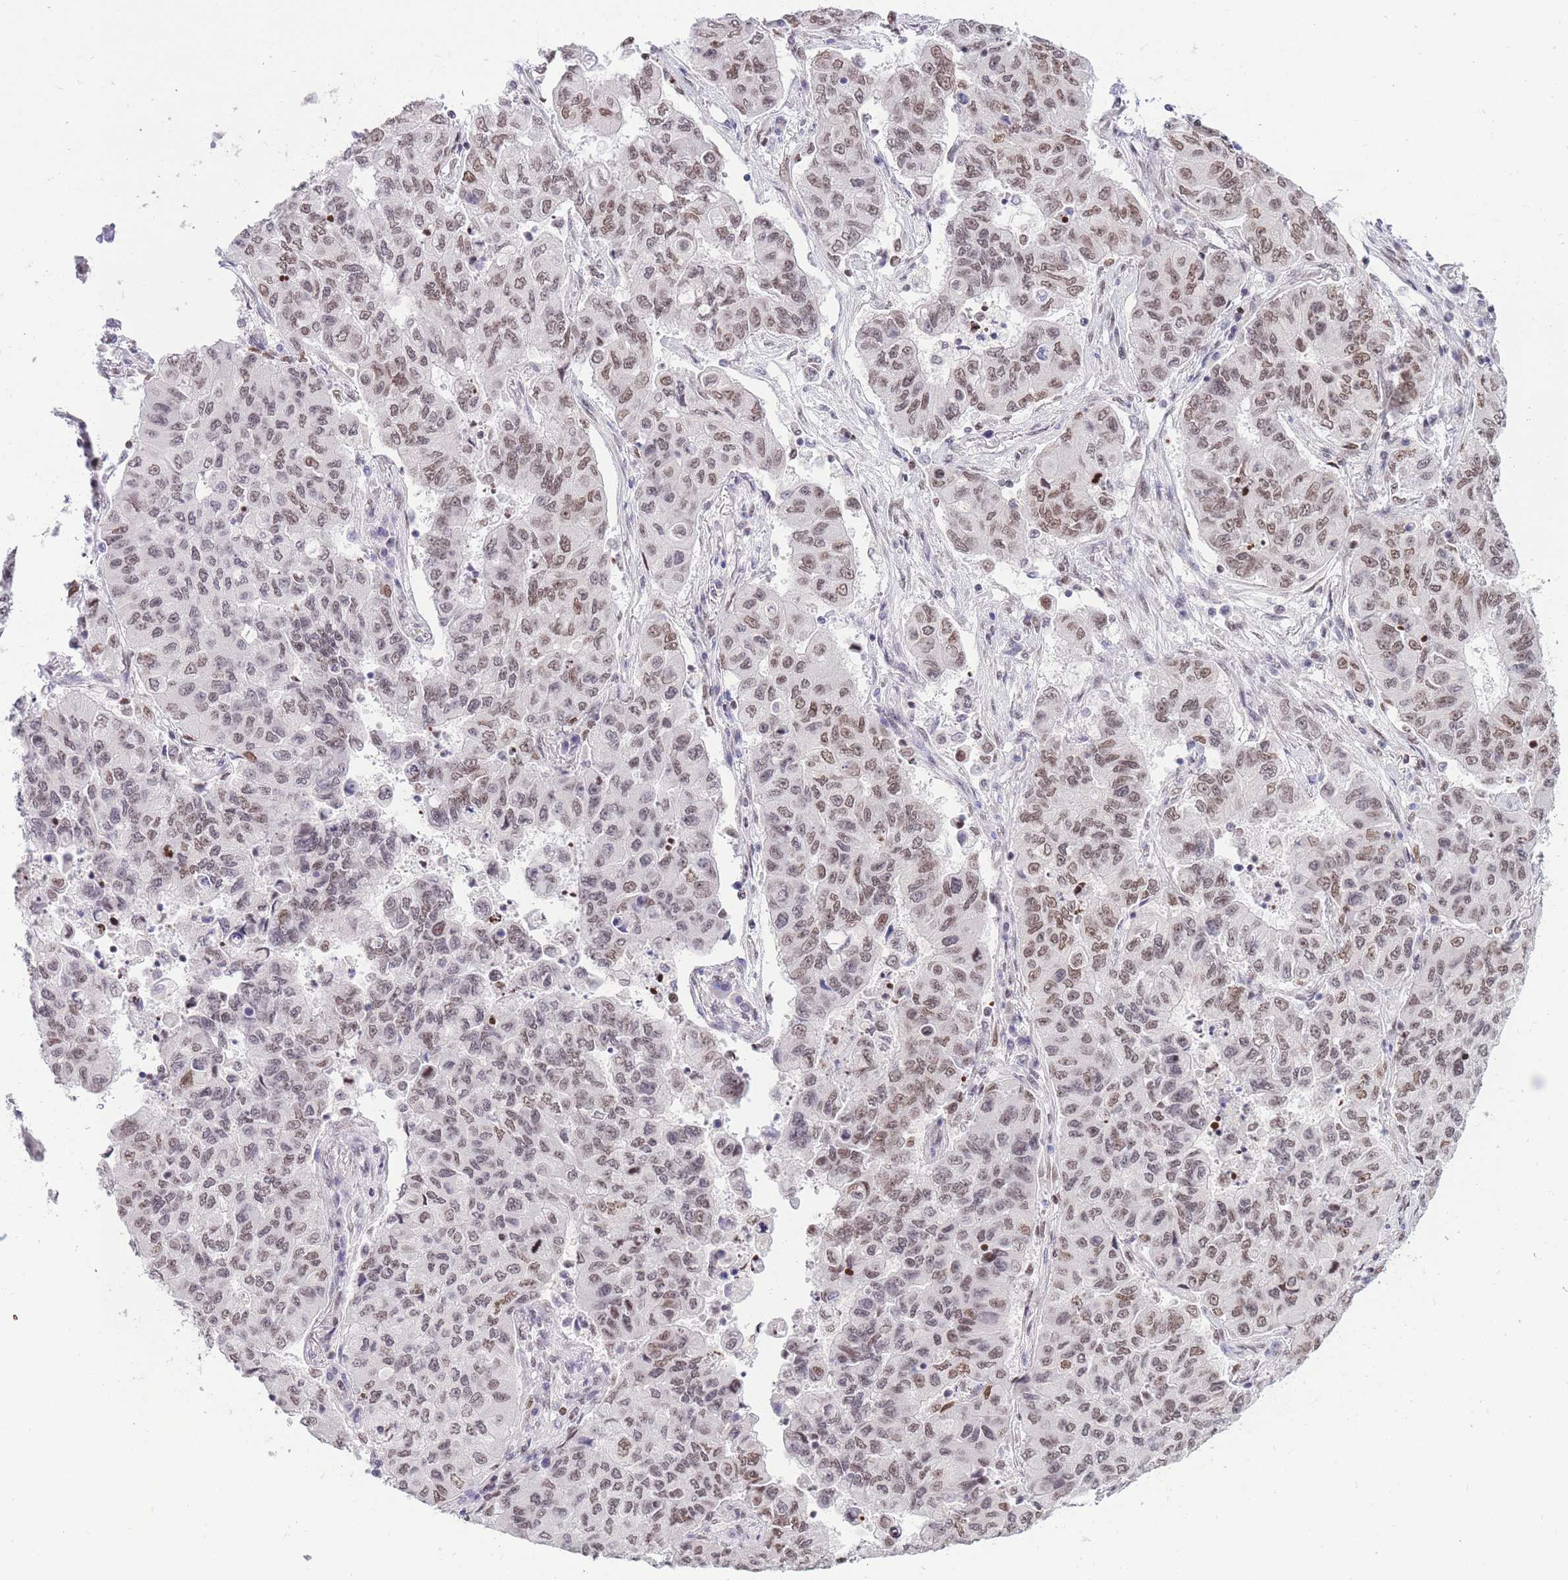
{"staining": {"intensity": "moderate", "quantity": ">75%", "location": "nuclear"}, "tissue": "lung cancer", "cell_type": "Tumor cells", "image_type": "cancer", "snomed": [{"axis": "morphology", "description": "Squamous cell carcinoma, NOS"}, {"axis": "topography", "description": "Lung"}], "caption": "IHC histopathology image of neoplastic tissue: squamous cell carcinoma (lung) stained using immunohistochemistry (IHC) shows medium levels of moderate protein expression localized specifically in the nuclear of tumor cells, appearing as a nuclear brown color.", "gene": "HMGN1", "patient": {"sex": "male", "age": 74}}